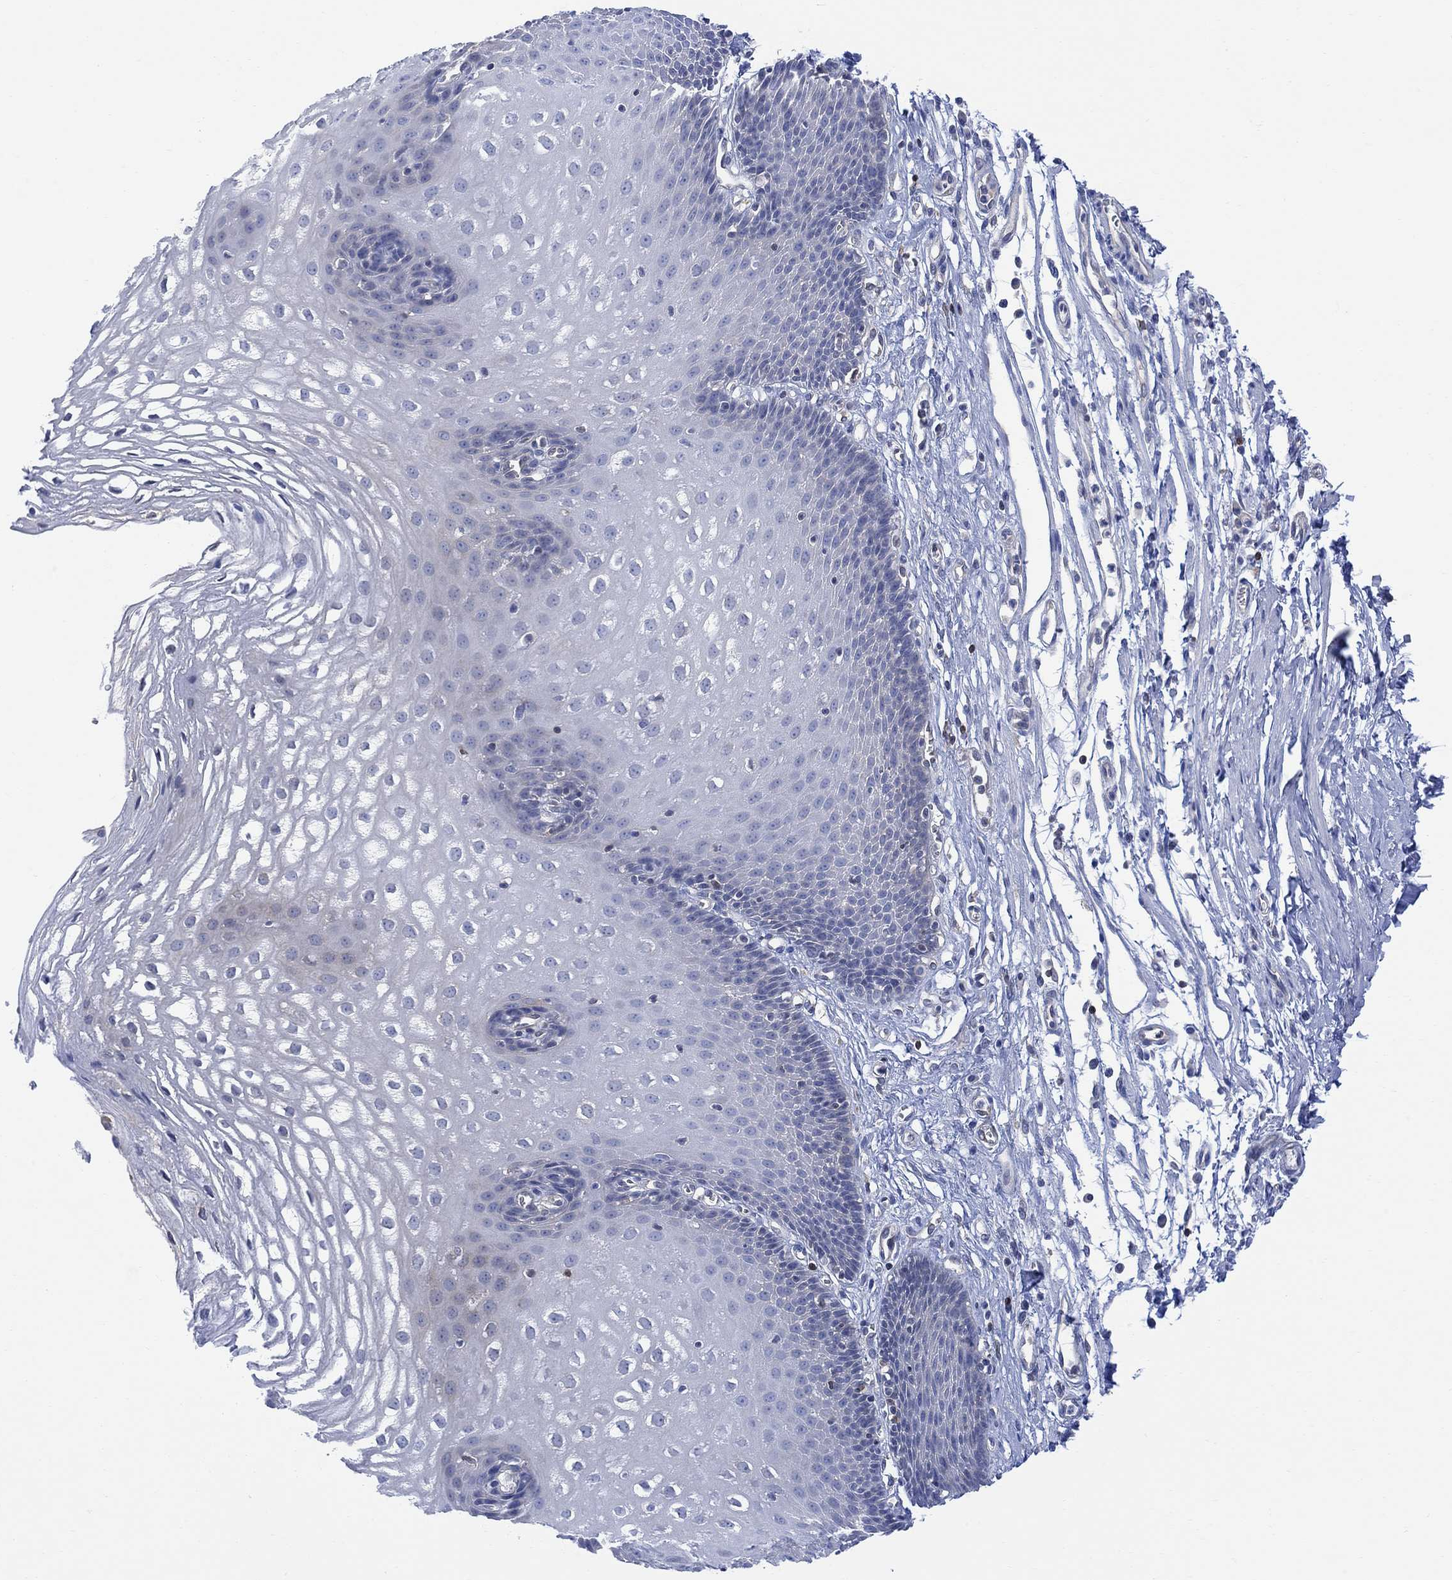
{"staining": {"intensity": "negative", "quantity": "none", "location": "none"}, "tissue": "esophagus", "cell_type": "Squamous epithelial cells", "image_type": "normal", "snomed": [{"axis": "morphology", "description": "Normal tissue, NOS"}, {"axis": "topography", "description": "Esophagus"}], "caption": "Immunohistochemical staining of benign human esophagus exhibits no significant expression in squamous epithelial cells.", "gene": "GBP5", "patient": {"sex": "male", "age": 72}}